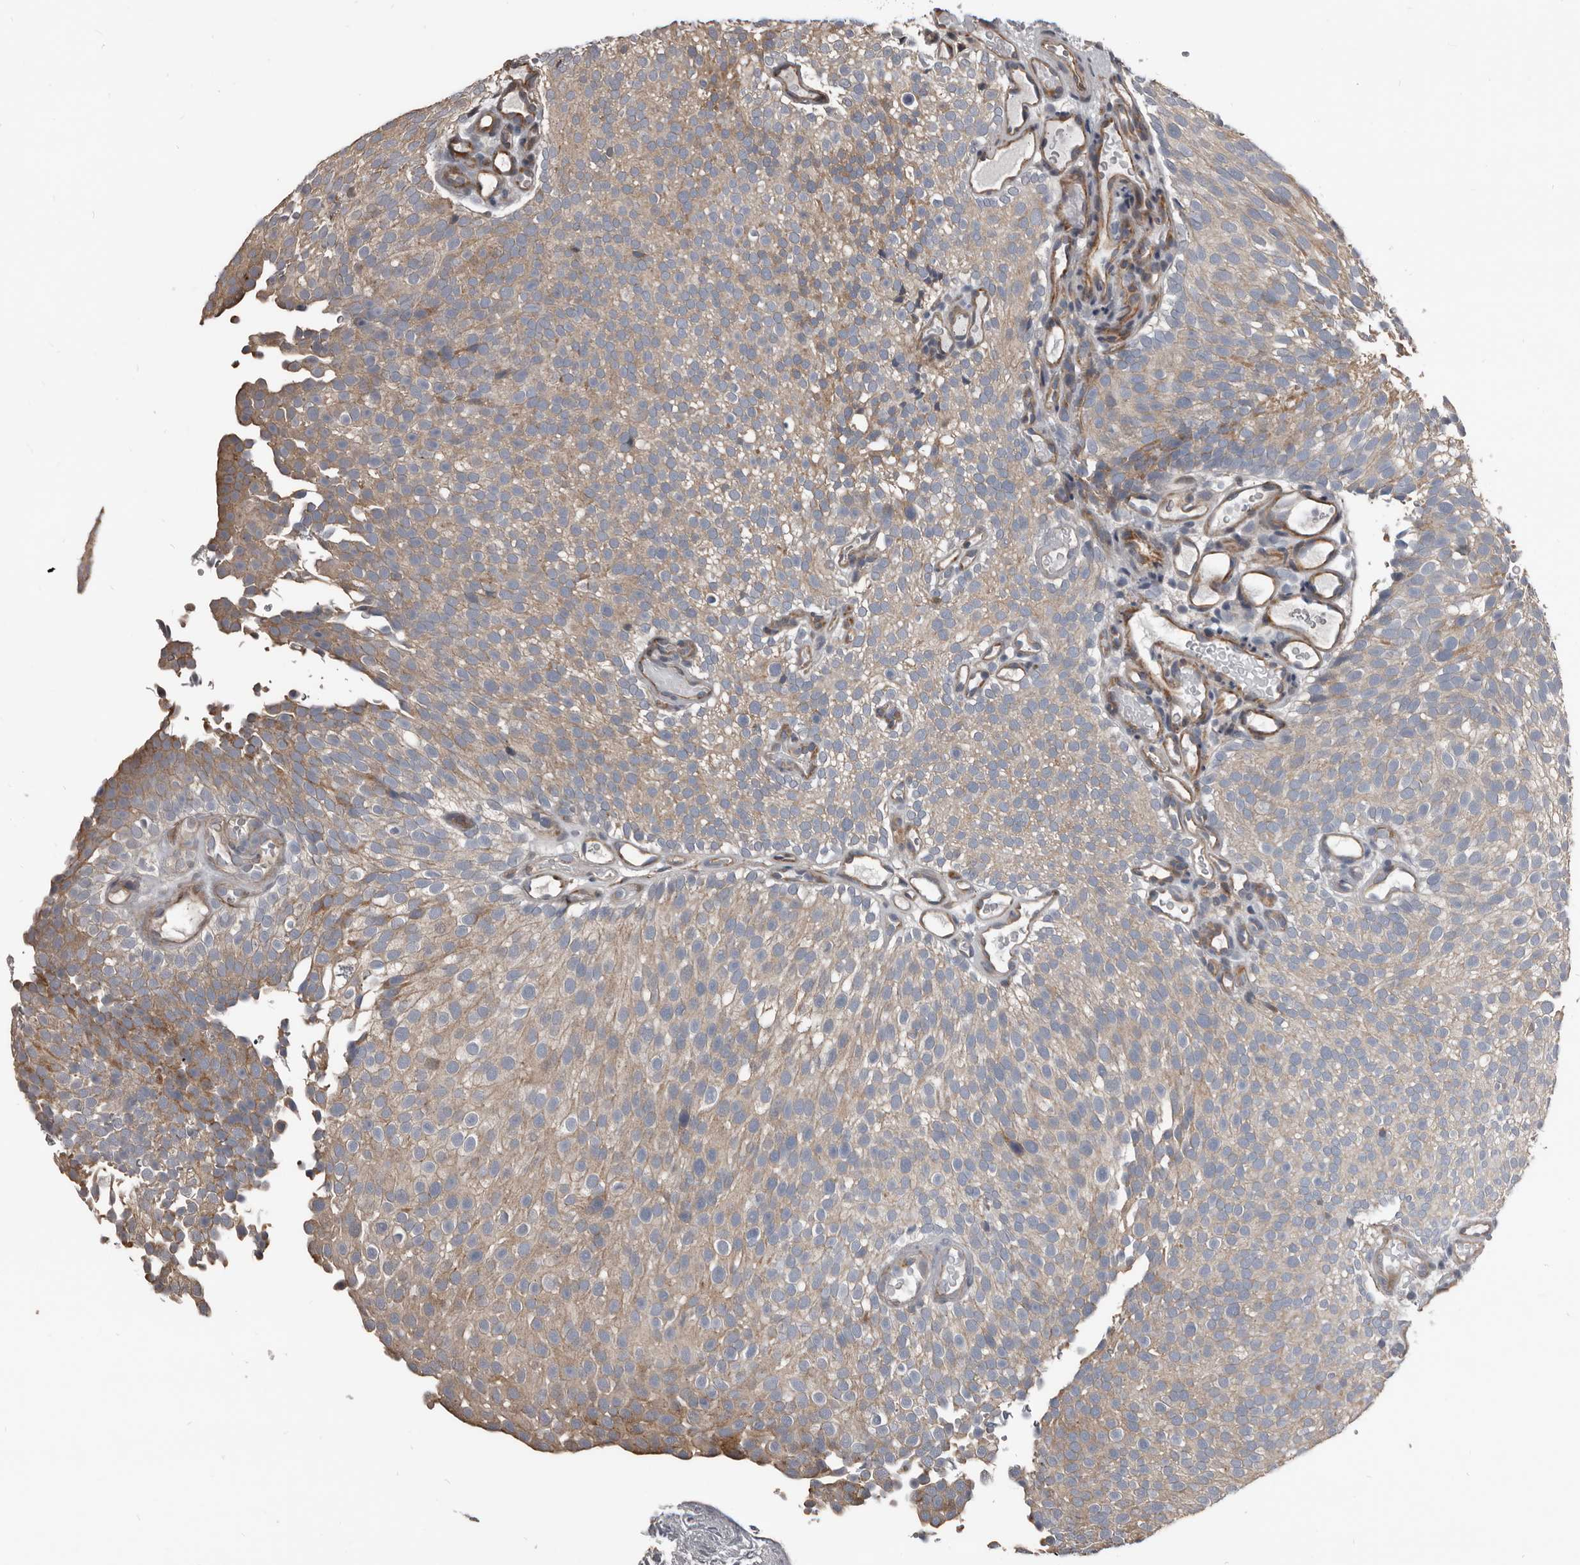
{"staining": {"intensity": "weak", "quantity": "25%-75%", "location": "cytoplasmic/membranous"}, "tissue": "urothelial cancer", "cell_type": "Tumor cells", "image_type": "cancer", "snomed": [{"axis": "morphology", "description": "Urothelial carcinoma, Low grade"}, {"axis": "topography", "description": "Urinary bladder"}], "caption": "Approximately 25%-75% of tumor cells in human urothelial cancer display weak cytoplasmic/membranous protein positivity as visualized by brown immunohistochemical staining.", "gene": "DHPS", "patient": {"sex": "male", "age": 78}}